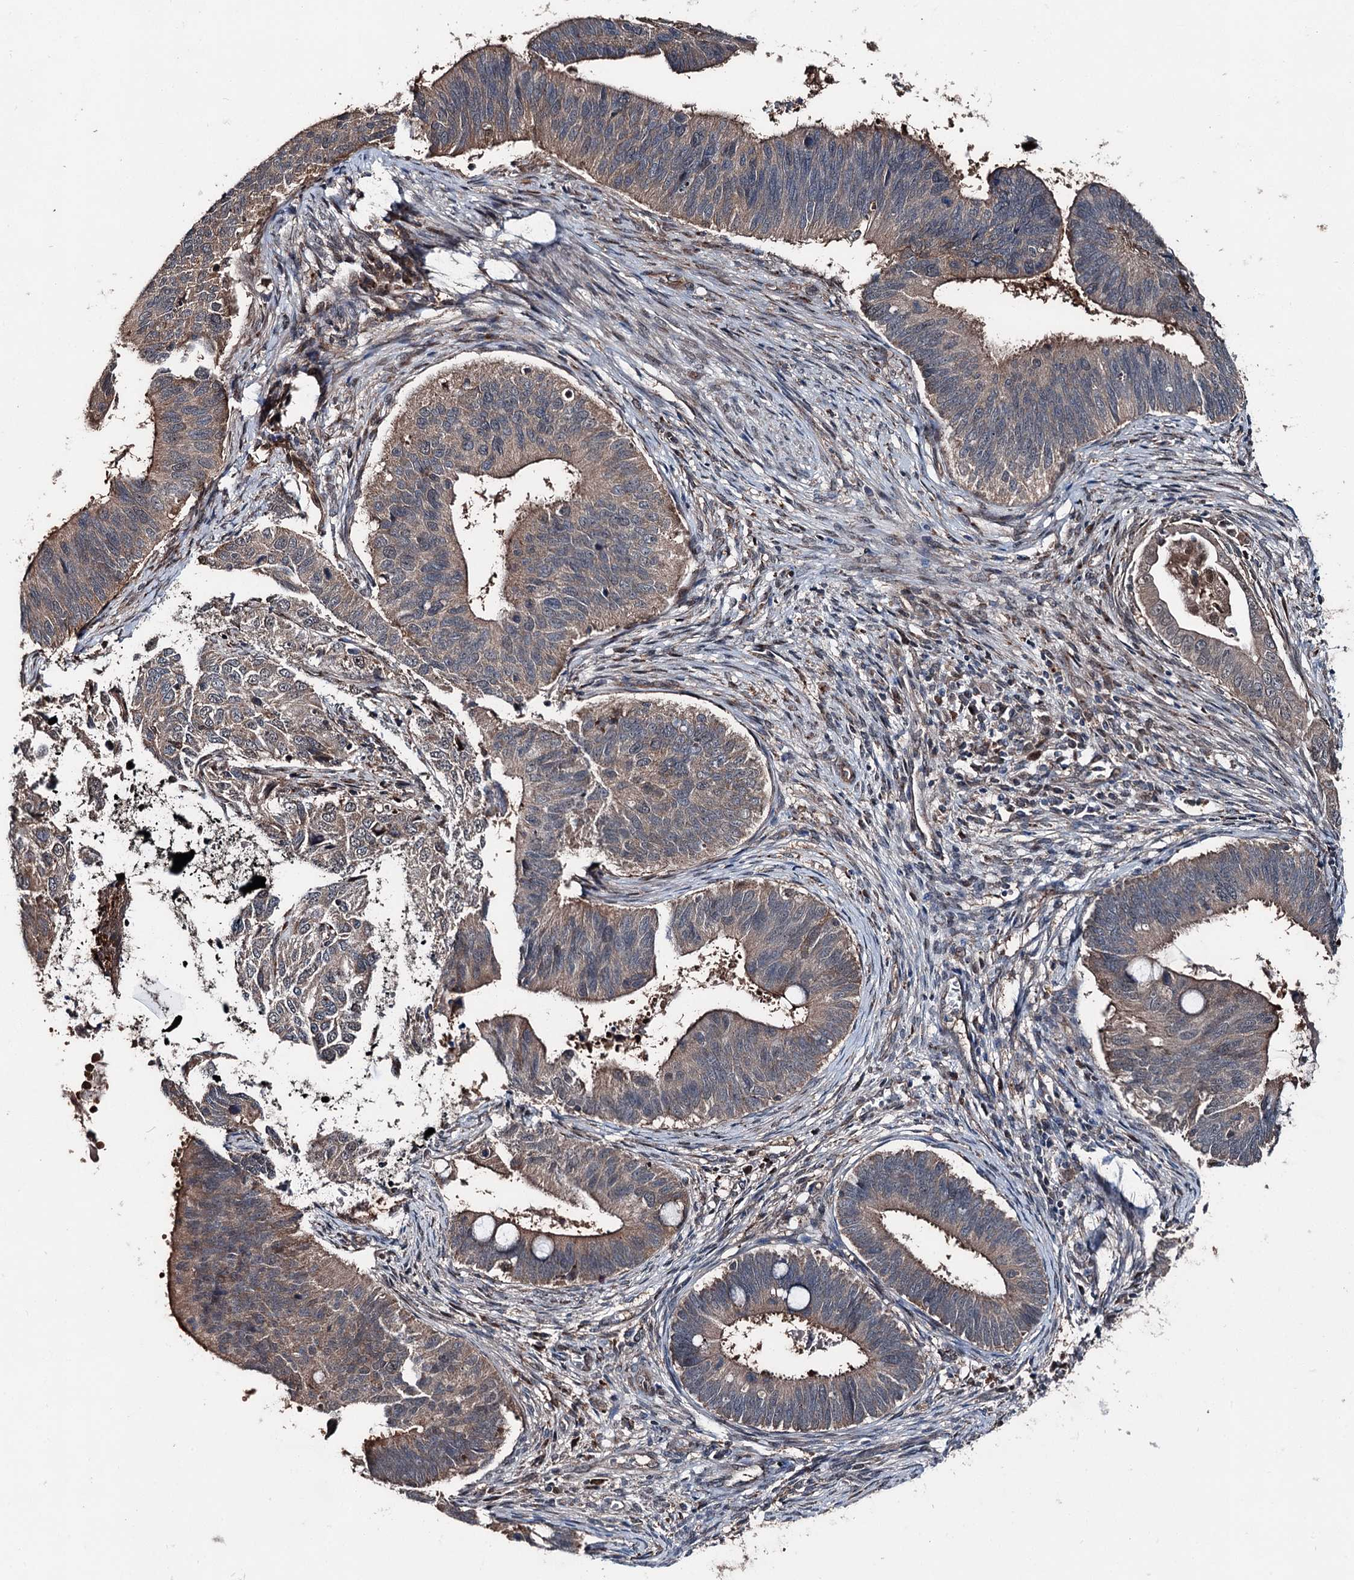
{"staining": {"intensity": "moderate", "quantity": "25%-75%", "location": "cytoplasmic/membranous"}, "tissue": "cervical cancer", "cell_type": "Tumor cells", "image_type": "cancer", "snomed": [{"axis": "morphology", "description": "Adenocarcinoma, NOS"}, {"axis": "topography", "description": "Cervix"}], "caption": "High-magnification brightfield microscopy of cervical adenocarcinoma stained with DAB (3,3'-diaminobenzidine) (brown) and counterstained with hematoxylin (blue). tumor cells exhibit moderate cytoplasmic/membranous positivity is identified in about25%-75% of cells.", "gene": "PSMD13", "patient": {"sex": "female", "age": 42}}